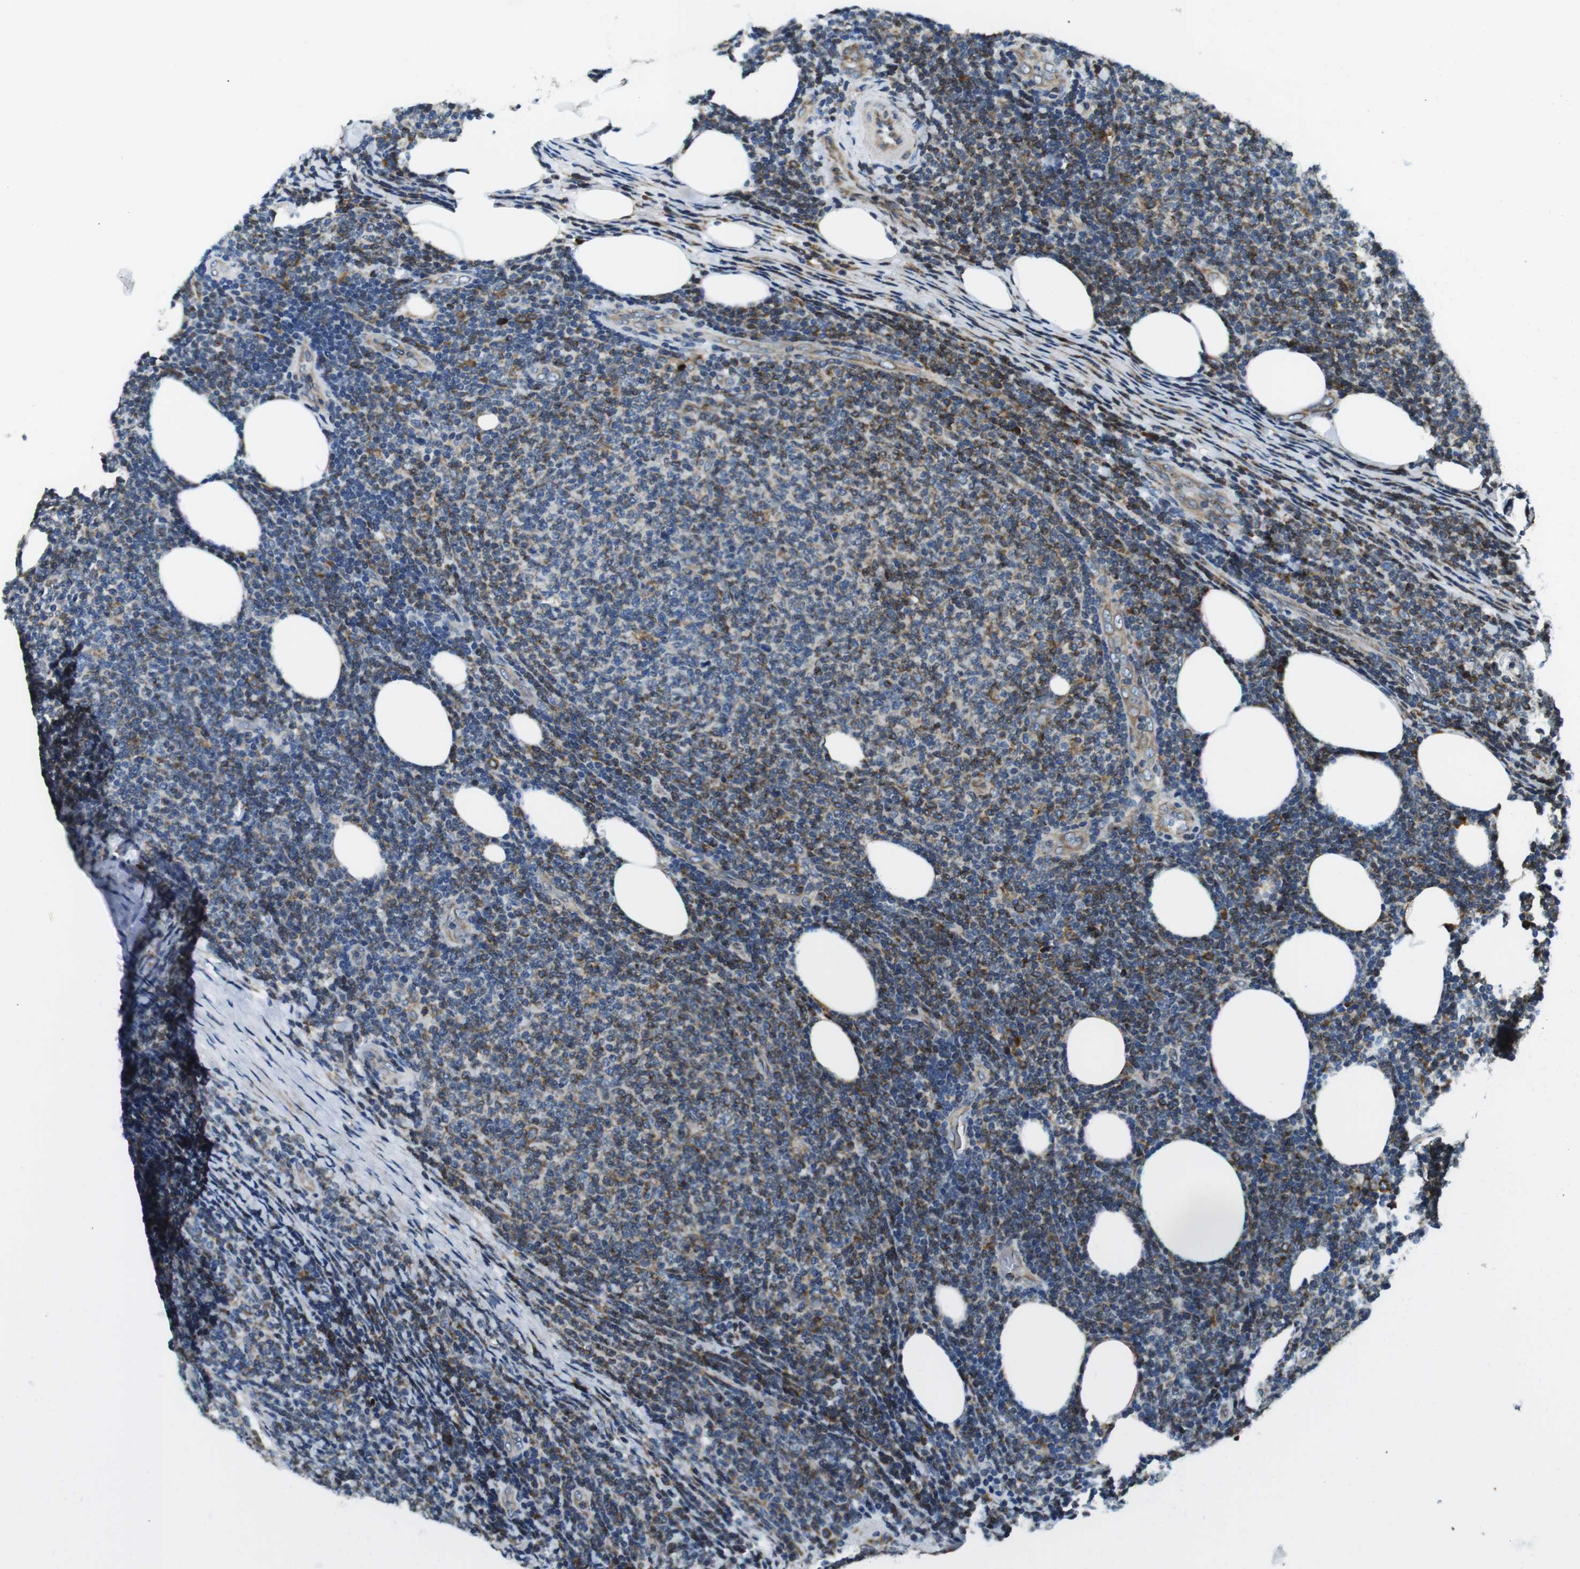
{"staining": {"intensity": "weak", "quantity": "25%-75%", "location": "cytoplasmic/membranous"}, "tissue": "lymphoma", "cell_type": "Tumor cells", "image_type": "cancer", "snomed": [{"axis": "morphology", "description": "Malignant lymphoma, non-Hodgkin's type, Low grade"}, {"axis": "topography", "description": "Lymph node"}], "caption": "This image demonstrates lymphoma stained with immunohistochemistry to label a protein in brown. The cytoplasmic/membranous of tumor cells show weak positivity for the protein. Nuclei are counter-stained blue.", "gene": "UGGT1", "patient": {"sex": "male", "age": 66}}